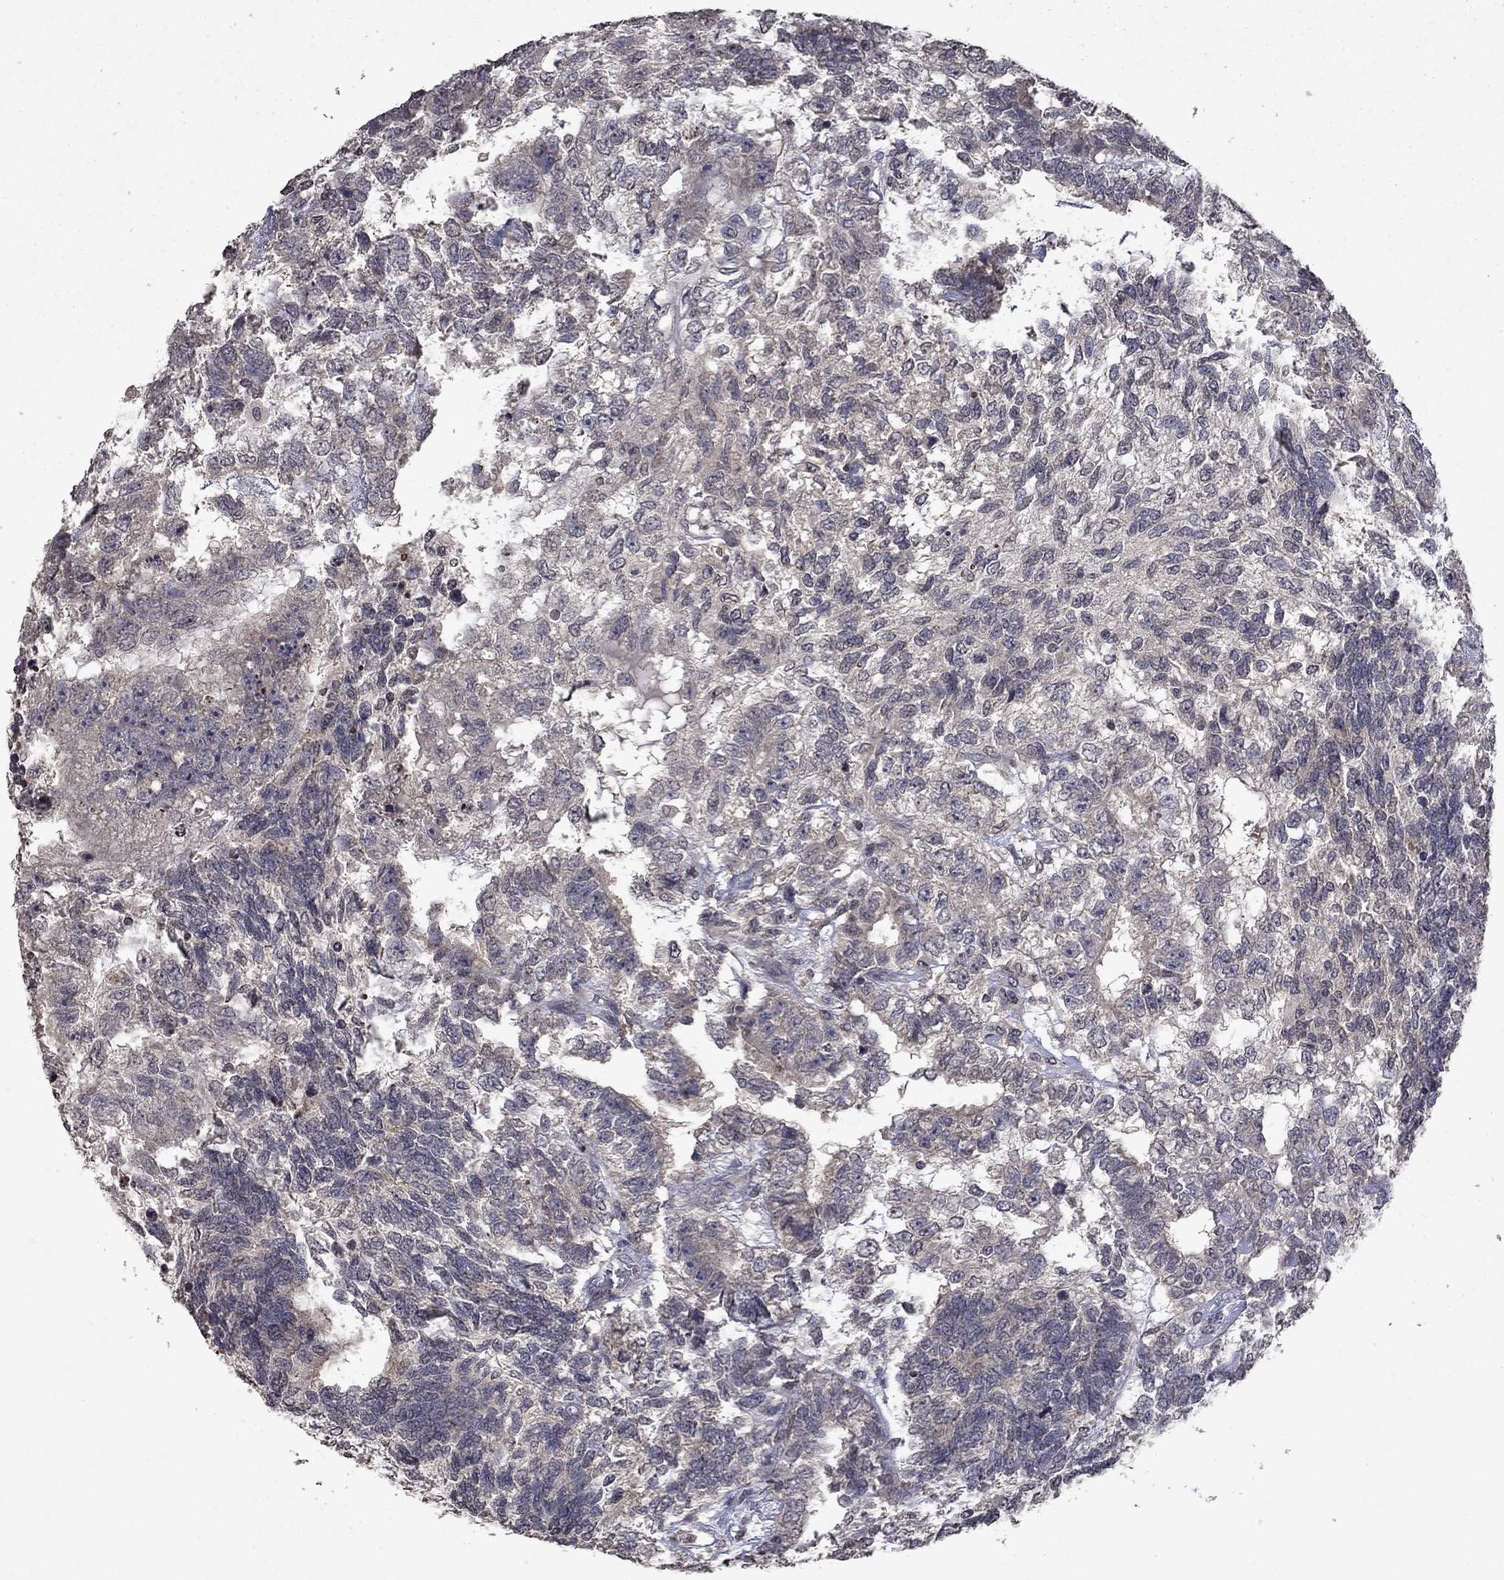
{"staining": {"intensity": "weak", "quantity": "<25%", "location": "cytoplasmic/membranous"}, "tissue": "testis cancer", "cell_type": "Tumor cells", "image_type": "cancer", "snomed": [{"axis": "morphology", "description": "Seminoma, NOS"}, {"axis": "morphology", "description": "Carcinoma, Embryonal, NOS"}, {"axis": "topography", "description": "Testis"}], "caption": "This is a micrograph of IHC staining of testis cancer, which shows no expression in tumor cells.", "gene": "TTC38", "patient": {"sex": "male", "age": 41}}